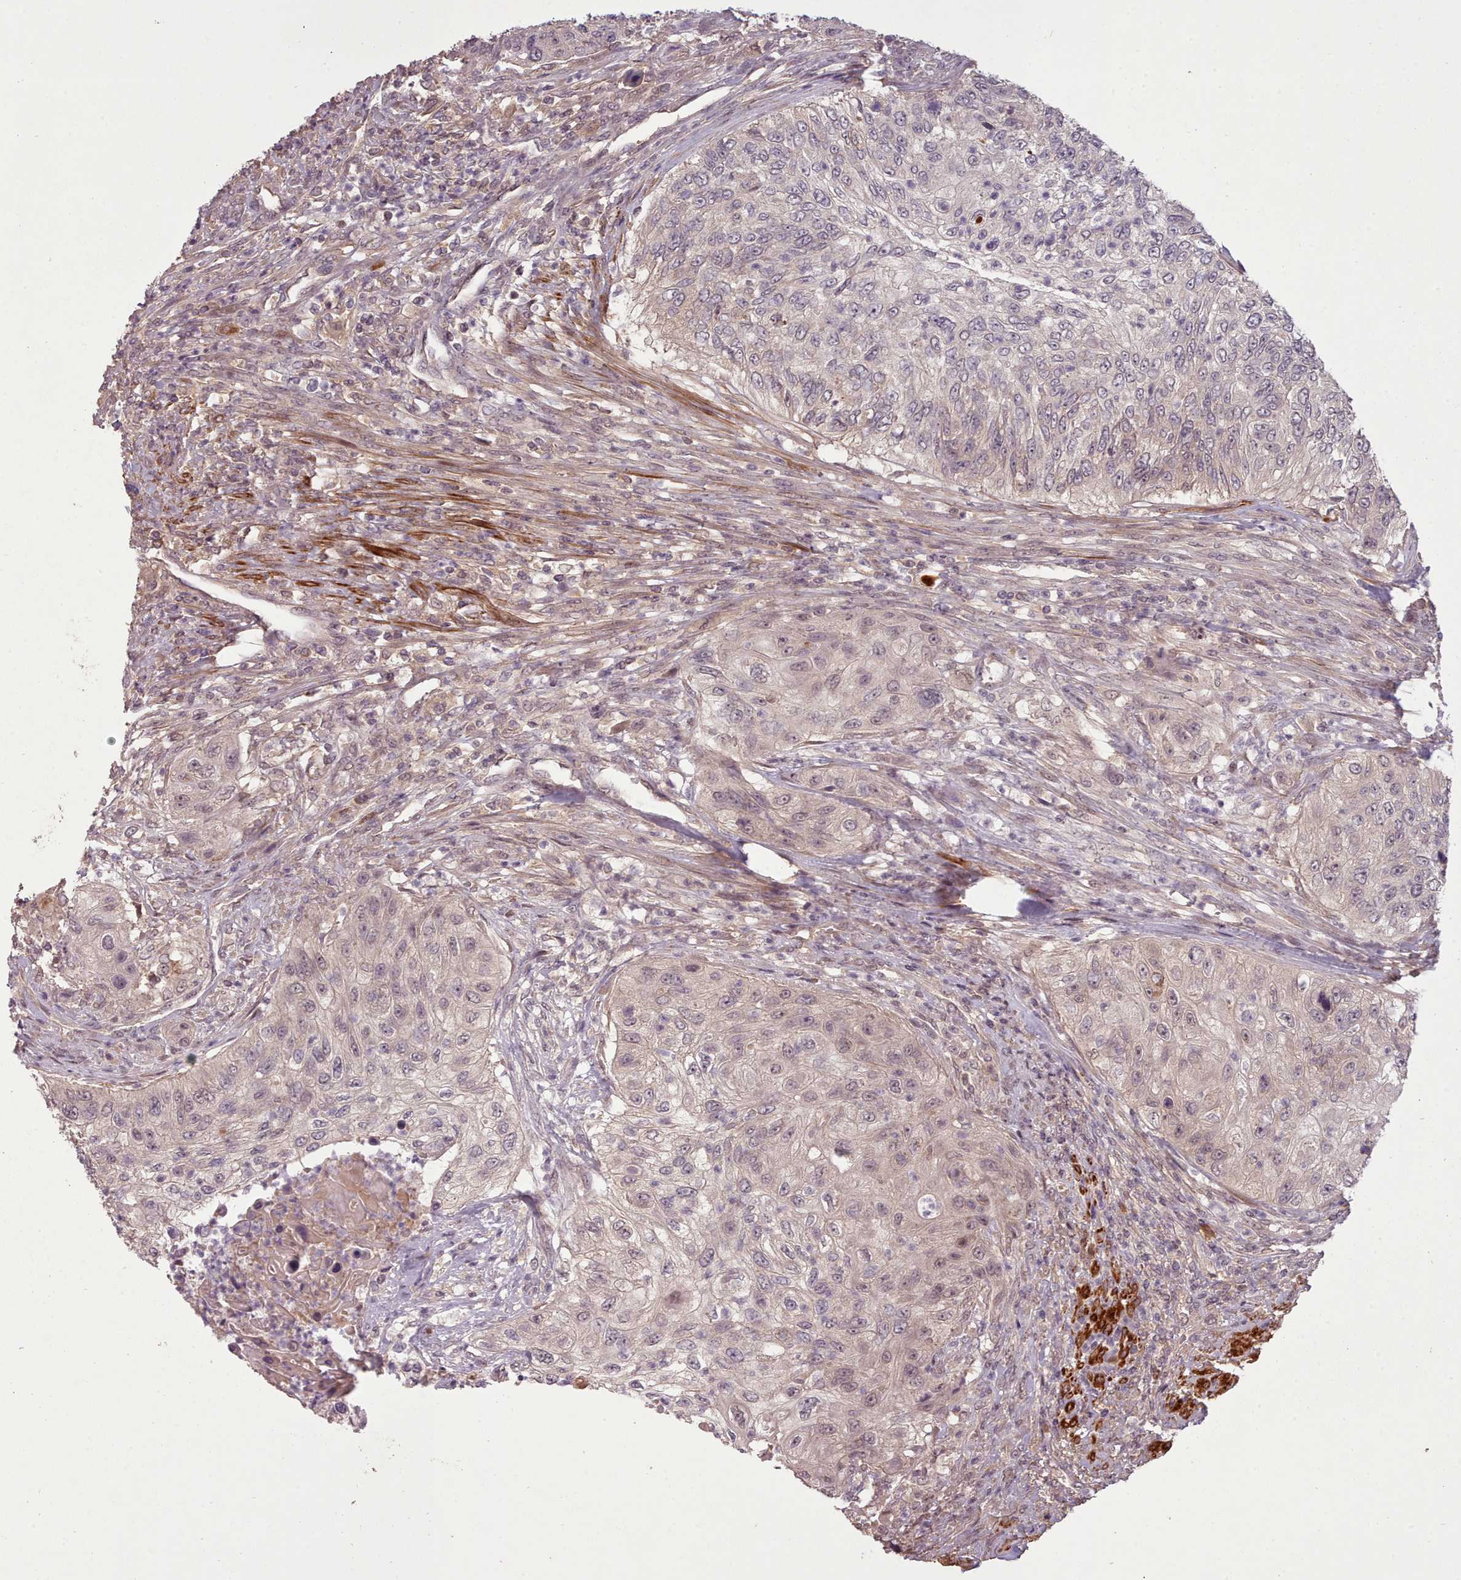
{"staining": {"intensity": "moderate", "quantity": "<25%", "location": "nuclear"}, "tissue": "urothelial cancer", "cell_type": "Tumor cells", "image_type": "cancer", "snomed": [{"axis": "morphology", "description": "Urothelial carcinoma, High grade"}, {"axis": "topography", "description": "Urinary bladder"}], "caption": "A histopathology image showing moderate nuclear positivity in about <25% of tumor cells in high-grade urothelial carcinoma, as visualized by brown immunohistochemical staining.", "gene": "CDC6", "patient": {"sex": "female", "age": 60}}